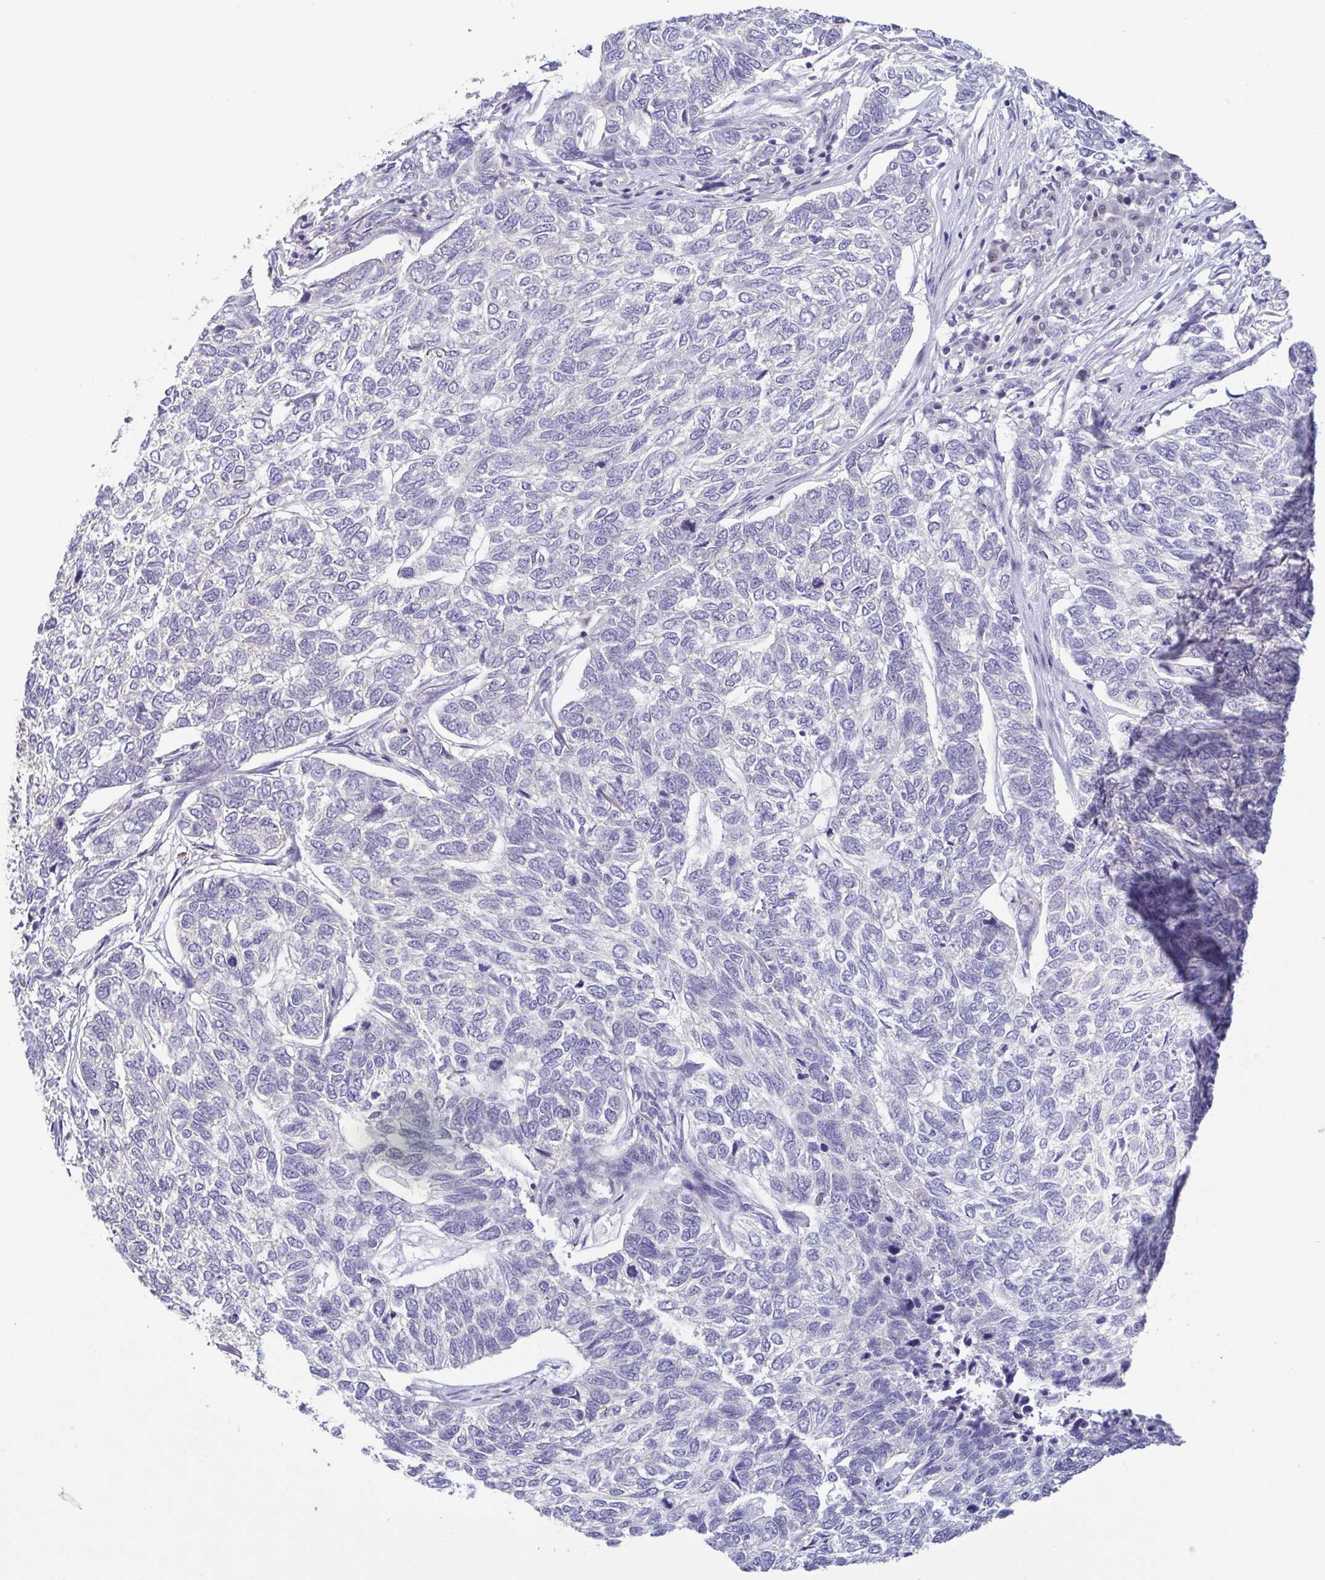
{"staining": {"intensity": "negative", "quantity": "none", "location": "none"}, "tissue": "skin cancer", "cell_type": "Tumor cells", "image_type": "cancer", "snomed": [{"axis": "morphology", "description": "Basal cell carcinoma"}, {"axis": "topography", "description": "Skin"}], "caption": "There is no significant expression in tumor cells of skin basal cell carcinoma. The staining is performed using DAB (3,3'-diaminobenzidine) brown chromogen with nuclei counter-stained in using hematoxylin.", "gene": "UBE2Q1", "patient": {"sex": "female", "age": 65}}